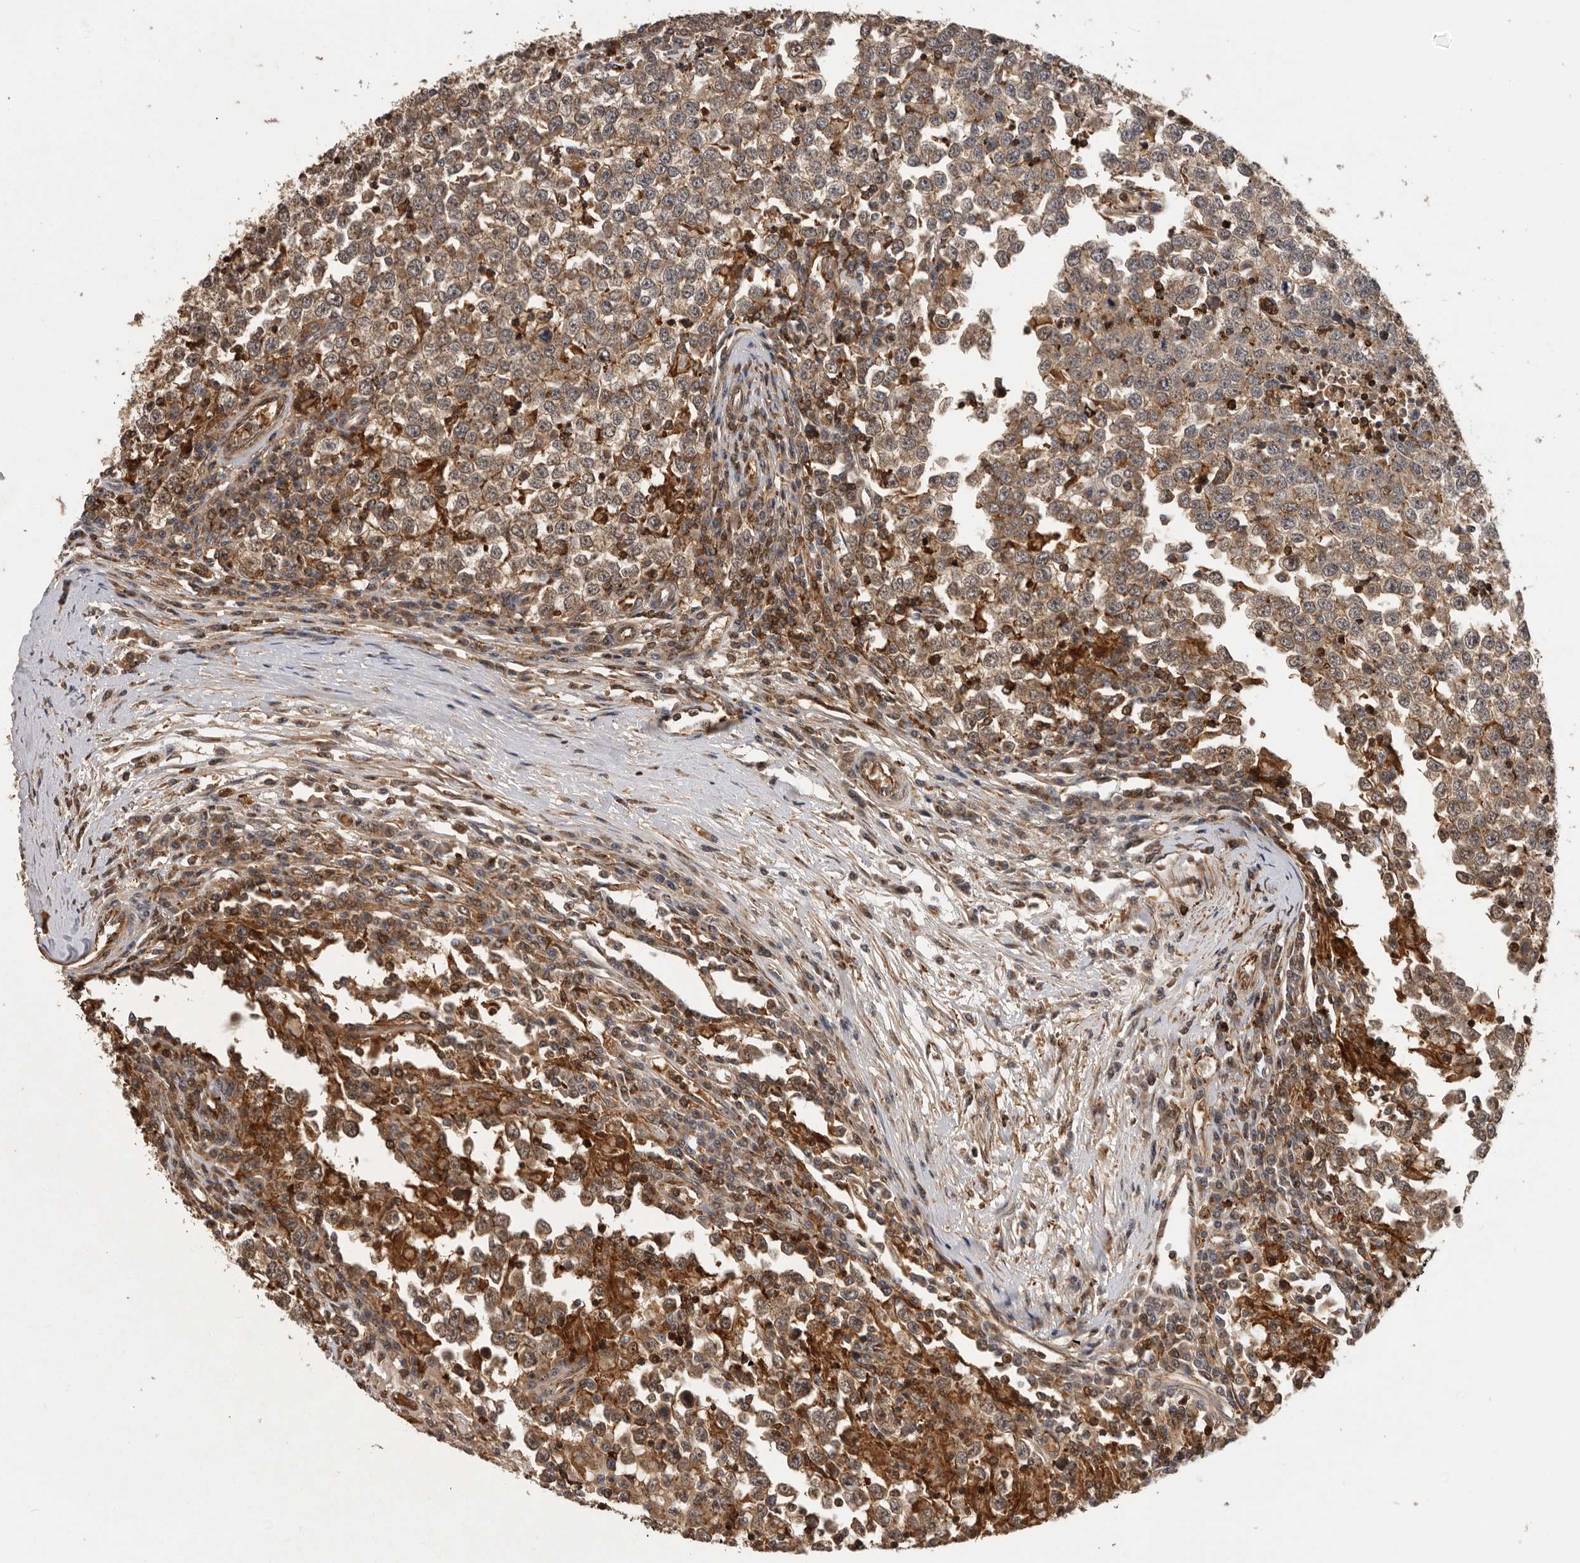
{"staining": {"intensity": "moderate", "quantity": ">75%", "location": "cytoplasmic/membranous"}, "tissue": "testis cancer", "cell_type": "Tumor cells", "image_type": "cancer", "snomed": [{"axis": "morphology", "description": "Seminoma, NOS"}, {"axis": "topography", "description": "Testis"}], "caption": "This photomicrograph displays immunohistochemistry (IHC) staining of seminoma (testis), with medium moderate cytoplasmic/membranous staining in approximately >75% of tumor cells.", "gene": "RNF157", "patient": {"sex": "male", "age": 65}}